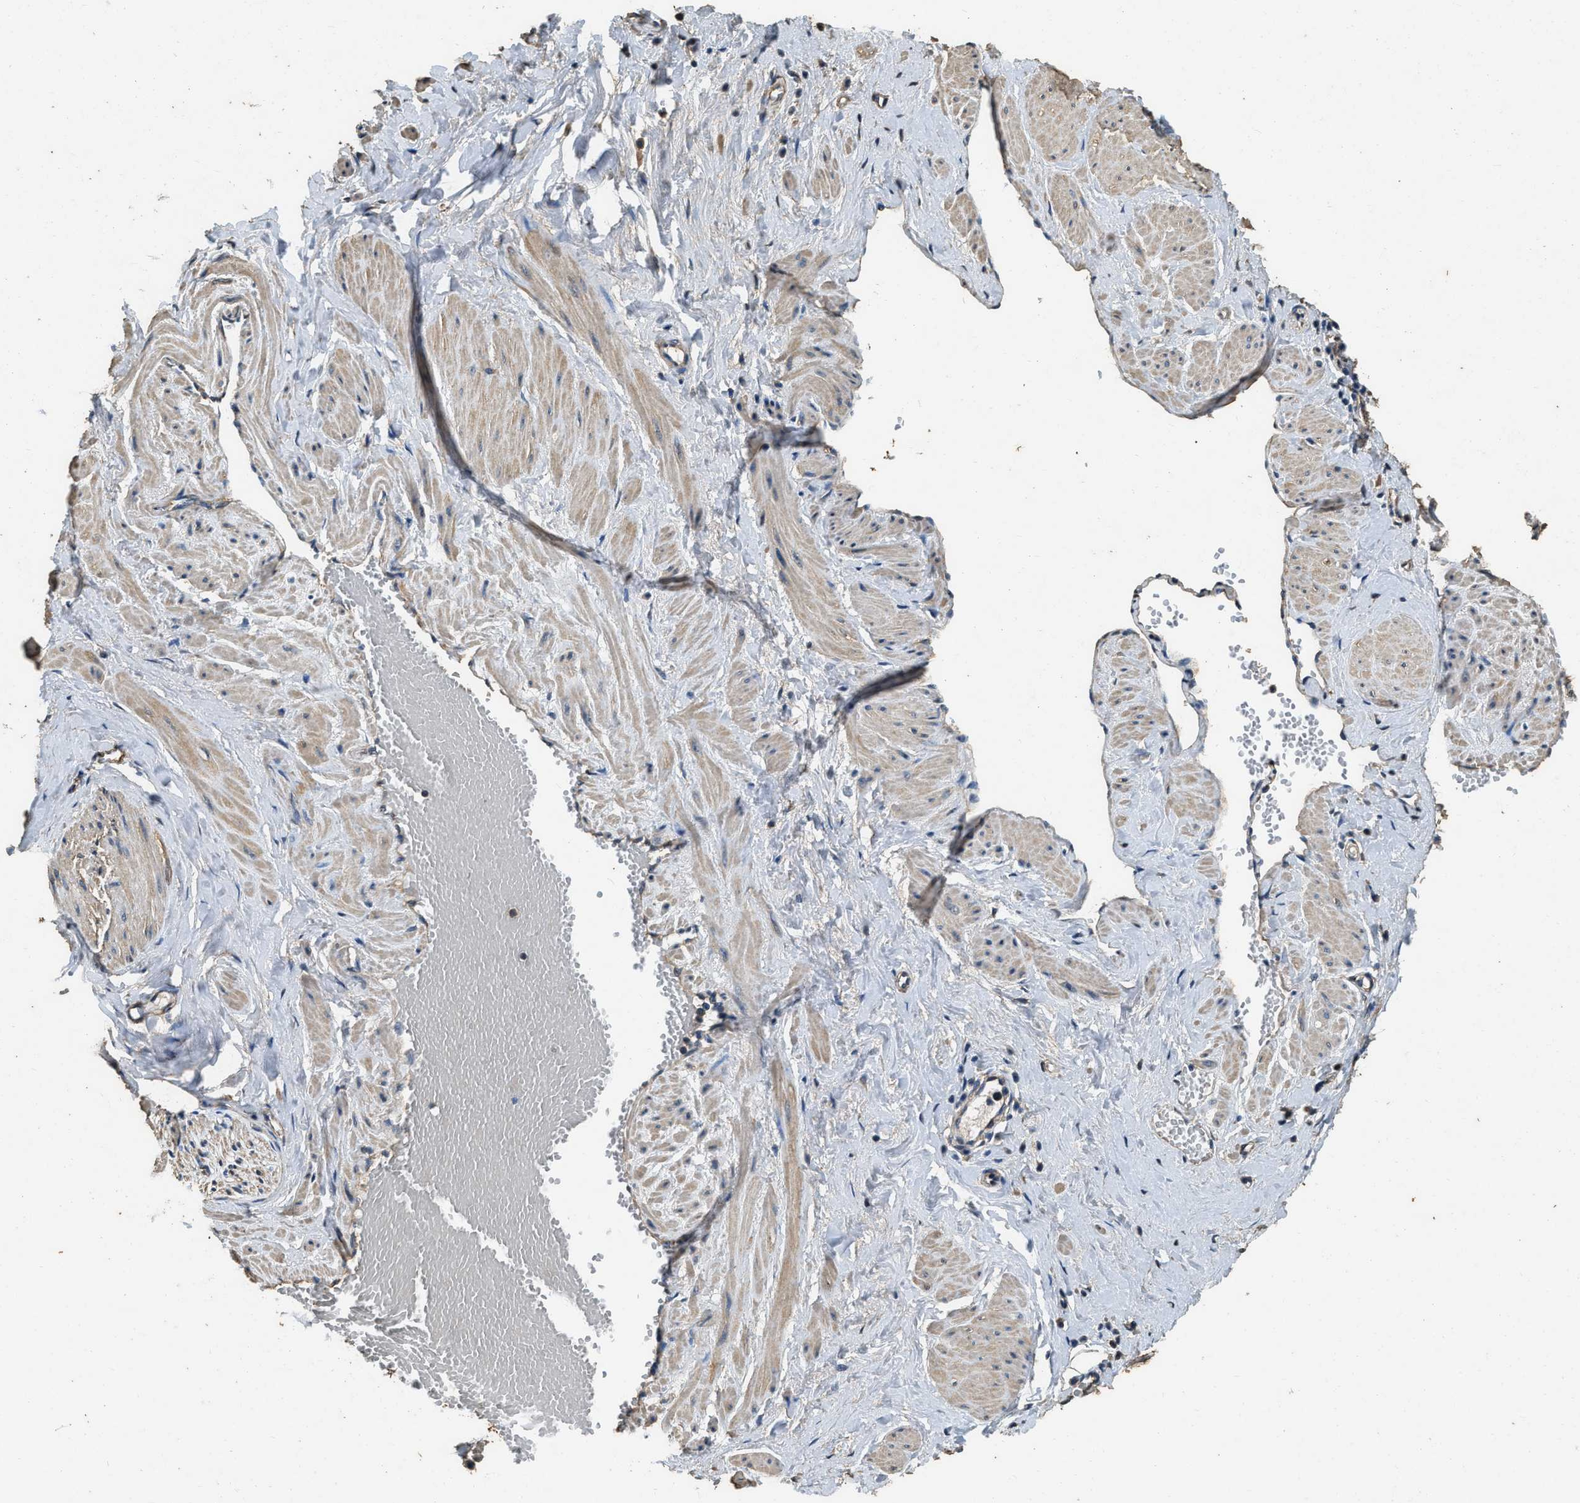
{"staining": {"intensity": "moderate", "quantity": ">75%", "location": "cytoplasmic/membranous"}, "tissue": "adipose tissue", "cell_type": "Adipocytes", "image_type": "normal", "snomed": [{"axis": "morphology", "description": "Normal tissue, NOS"}, {"axis": "topography", "description": "Soft tissue"}, {"axis": "topography", "description": "Vascular tissue"}], "caption": "Unremarkable adipose tissue exhibits moderate cytoplasmic/membranous staining in about >75% of adipocytes.", "gene": "MIB1", "patient": {"sex": "female", "age": 35}}